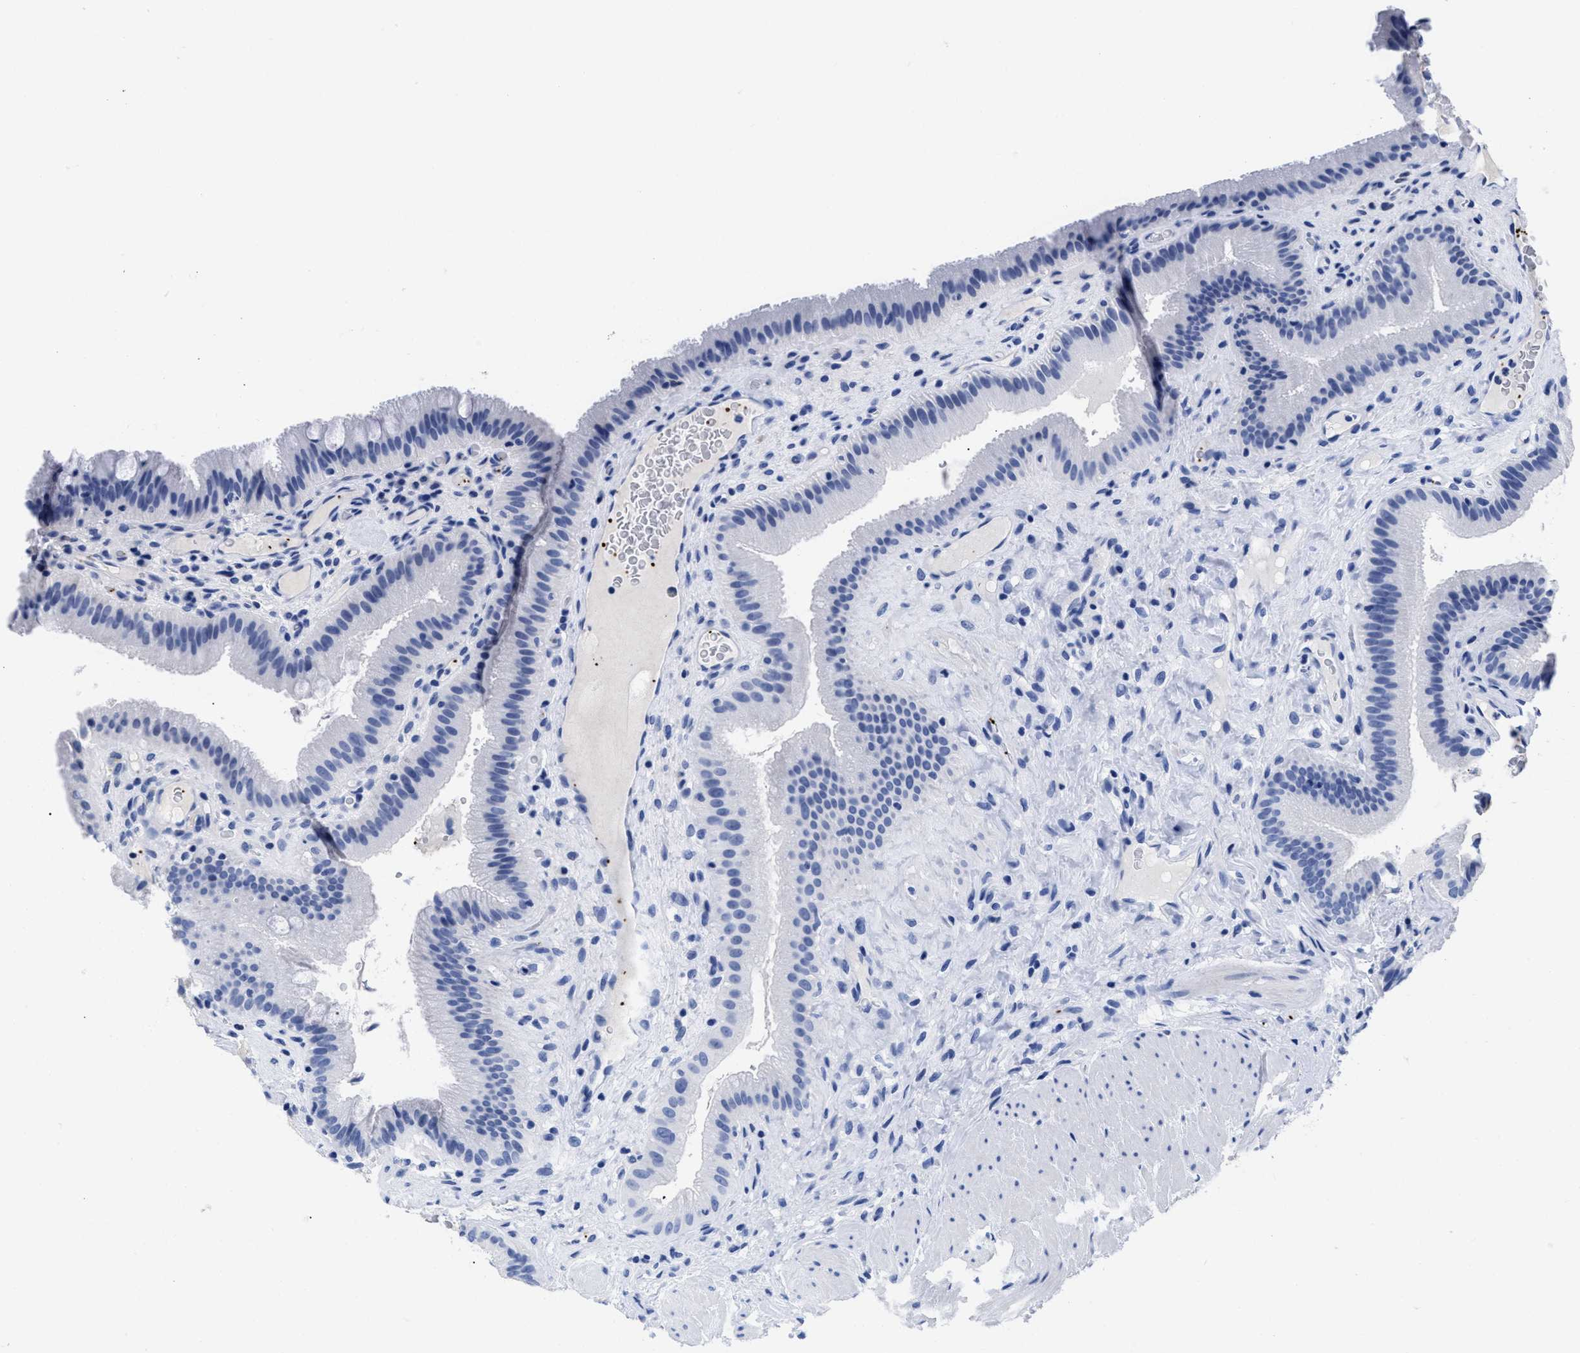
{"staining": {"intensity": "negative", "quantity": "none", "location": "none"}, "tissue": "gallbladder", "cell_type": "Glandular cells", "image_type": "normal", "snomed": [{"axis": "morphology", "description": "Normal tissue, NOS"}, {"axis": "topography", "description": "Gallbladder"}], "caption": "A photomicrograph of human gallbladder is negative for staining in glandular cells. Brightfield microscopy of IHC stained with DAB (3,3'-diaminobenzidine) (brown) and hematoxylin (blue), captured at high magnification.", "gene": "TREML1", "patient": {"sex": "male", "age": 49}}